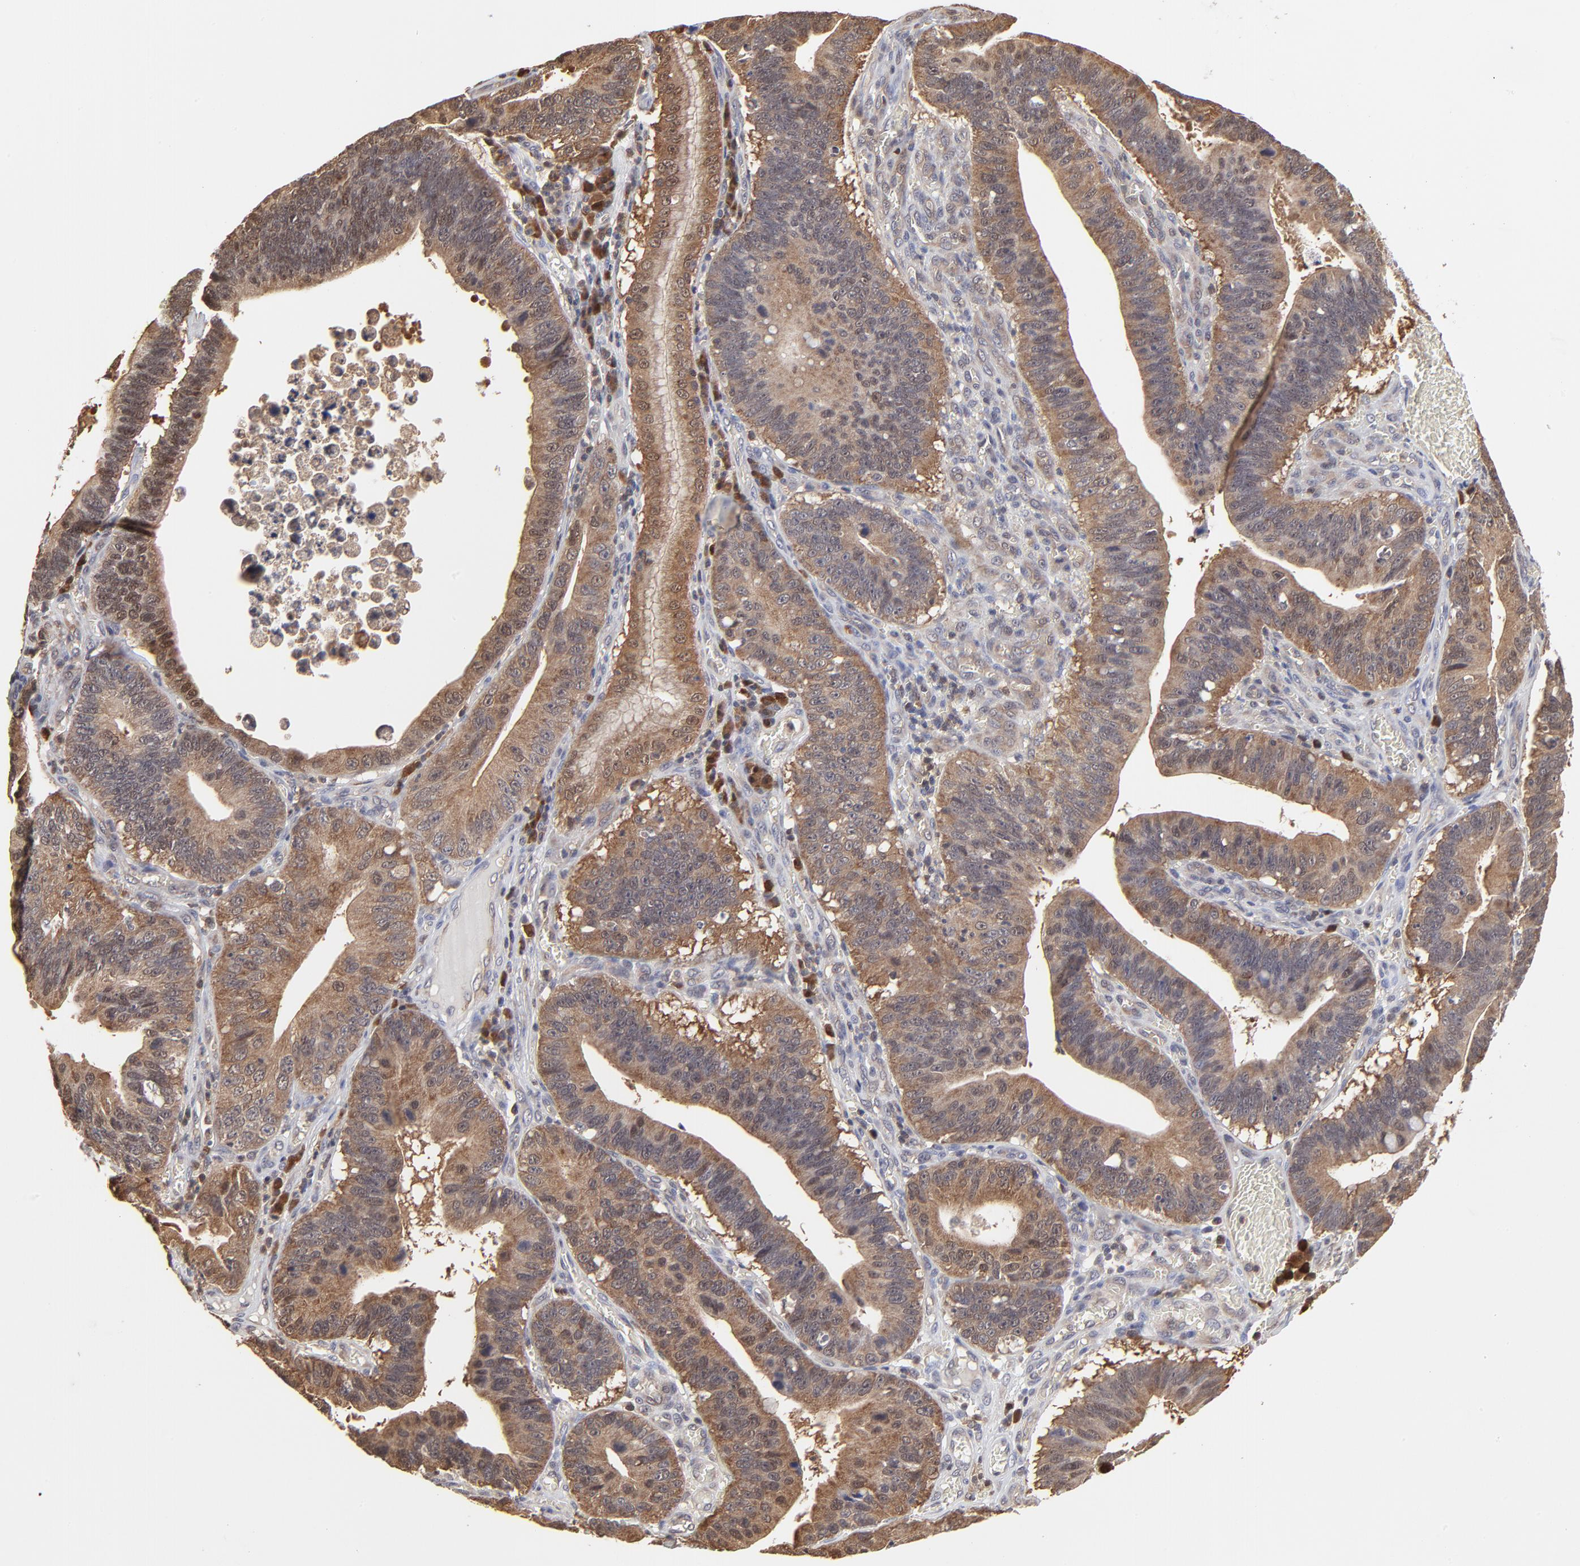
{"staining": {"intensity": "moderate", "quantity": ">75%", "location": "cytoplasmic/membranous"}, "tissue": "stomach cancer", "cell_type": "Tumor cells", "image_type": "cancer", "snomed": [{"axis": "morphology", "description": "Adenocarcinoma, NOS"}, {"axis": "topography", "description": "Stomach"}, {"axis": "topography", "description": "Gastric cardia"}], "caption": "A photomicrograph of stomach cancer (adenocarcinoma) stained for a protein shows moderate cytoplasmic/membranous brown staining in tumor cells. The staining was performed using DAB (3,3'-diaminobenzidine) to visualize the protein expression in brown, while the nuclei were stained in blue with hematoxylin (Magnification: 20x).", "gene": "CASP3", "patient": {"sex": "male", "age": 59}}